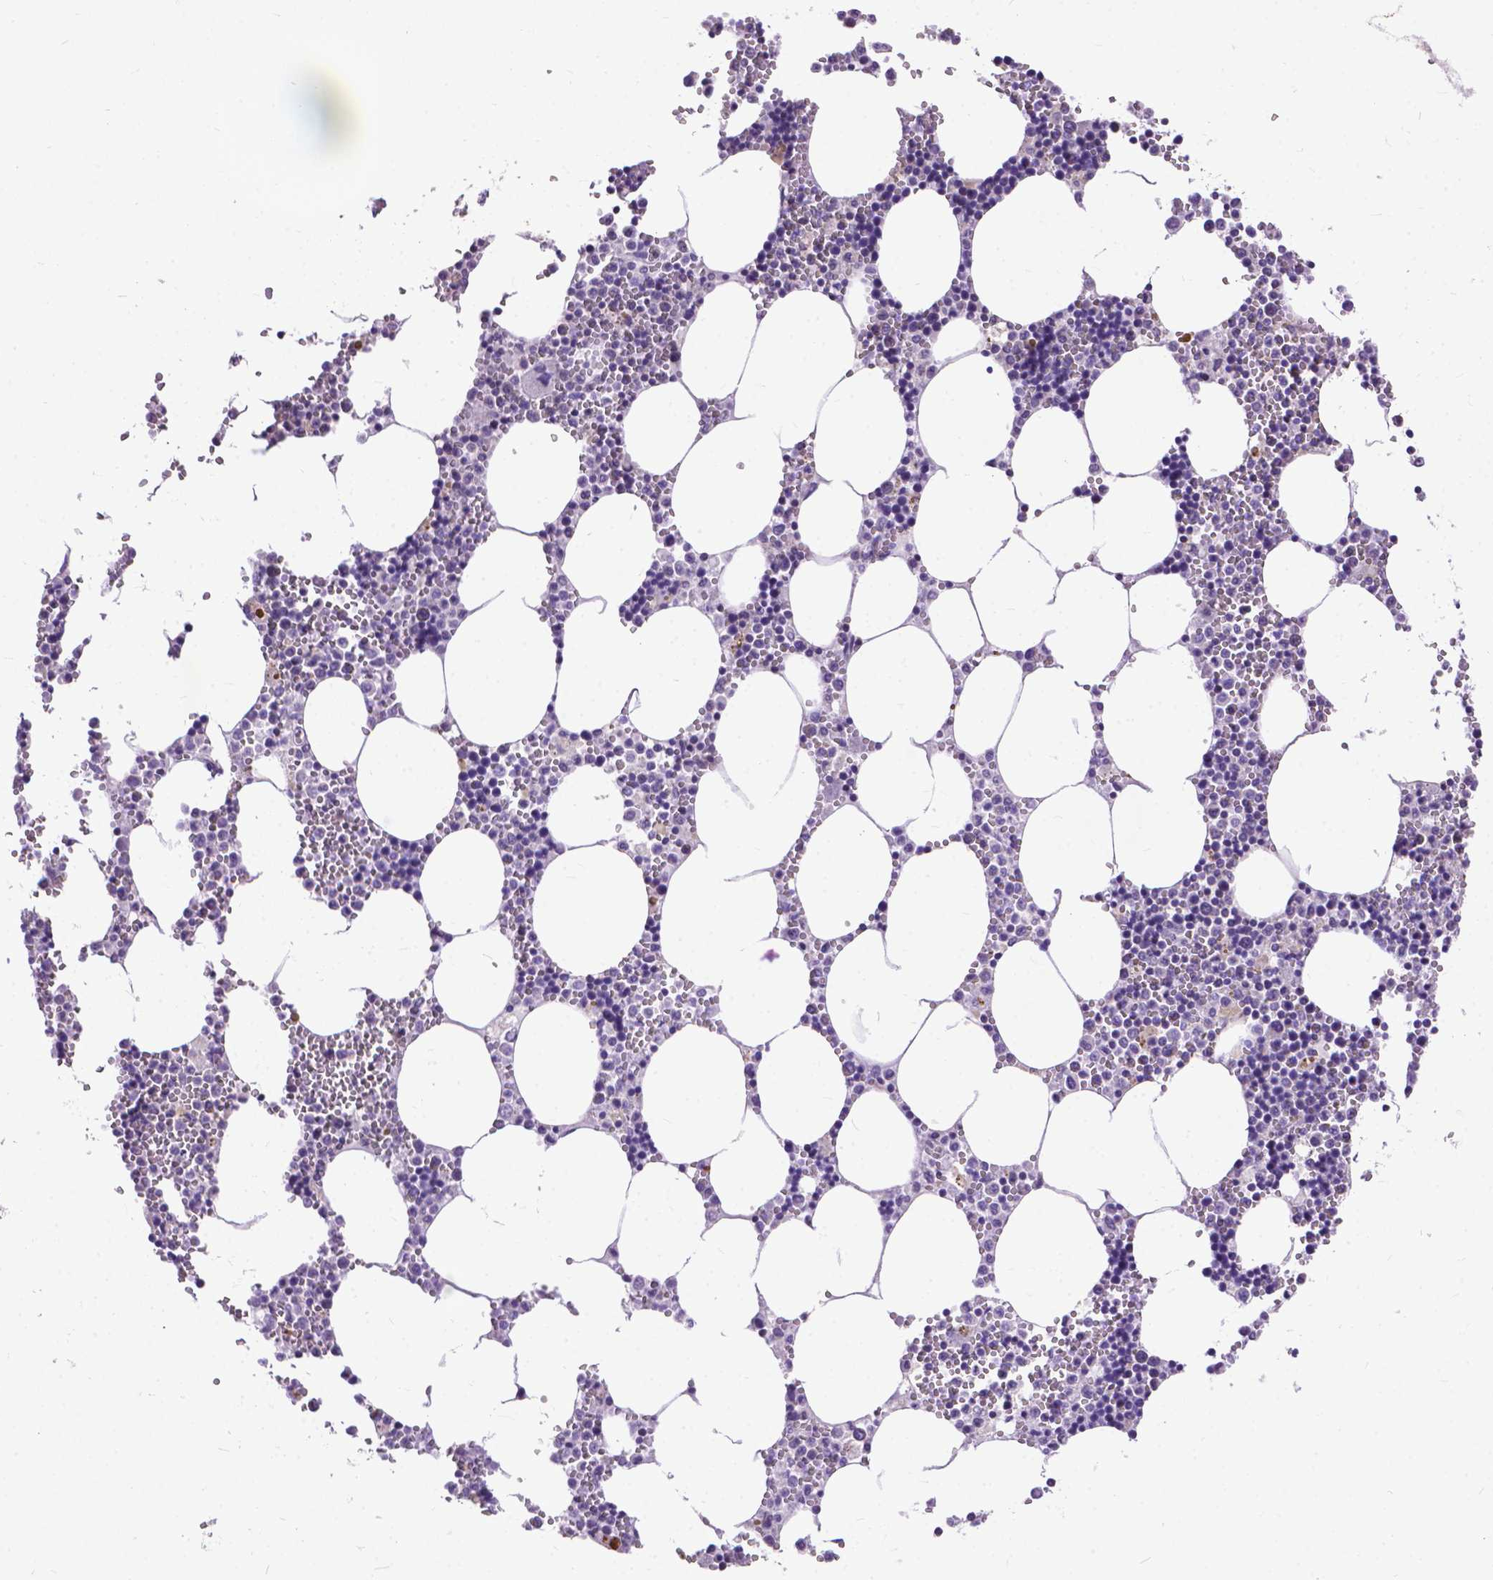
{"staining": {"intensity": "negative", "quantity": "none", "location": "none"}, "tissue": "bone marrow", "cell_type": "Hematopoietic cells", "image_type": "normal", "snomed": [{"axis": "morphology", "description": "Normal tissue, NOS"}, {"axis": "topography", "description": "Bone marrow"}], "caption": "Hematopoietic cells are negative for protein expression in unremarkable human bone marrow. (DAB (3,3'-diaminobenzidine) immunohistochemistry (IHC), high magnification).", "gene": "SYN1", "patient": {"sex": "male", "age": 54}}